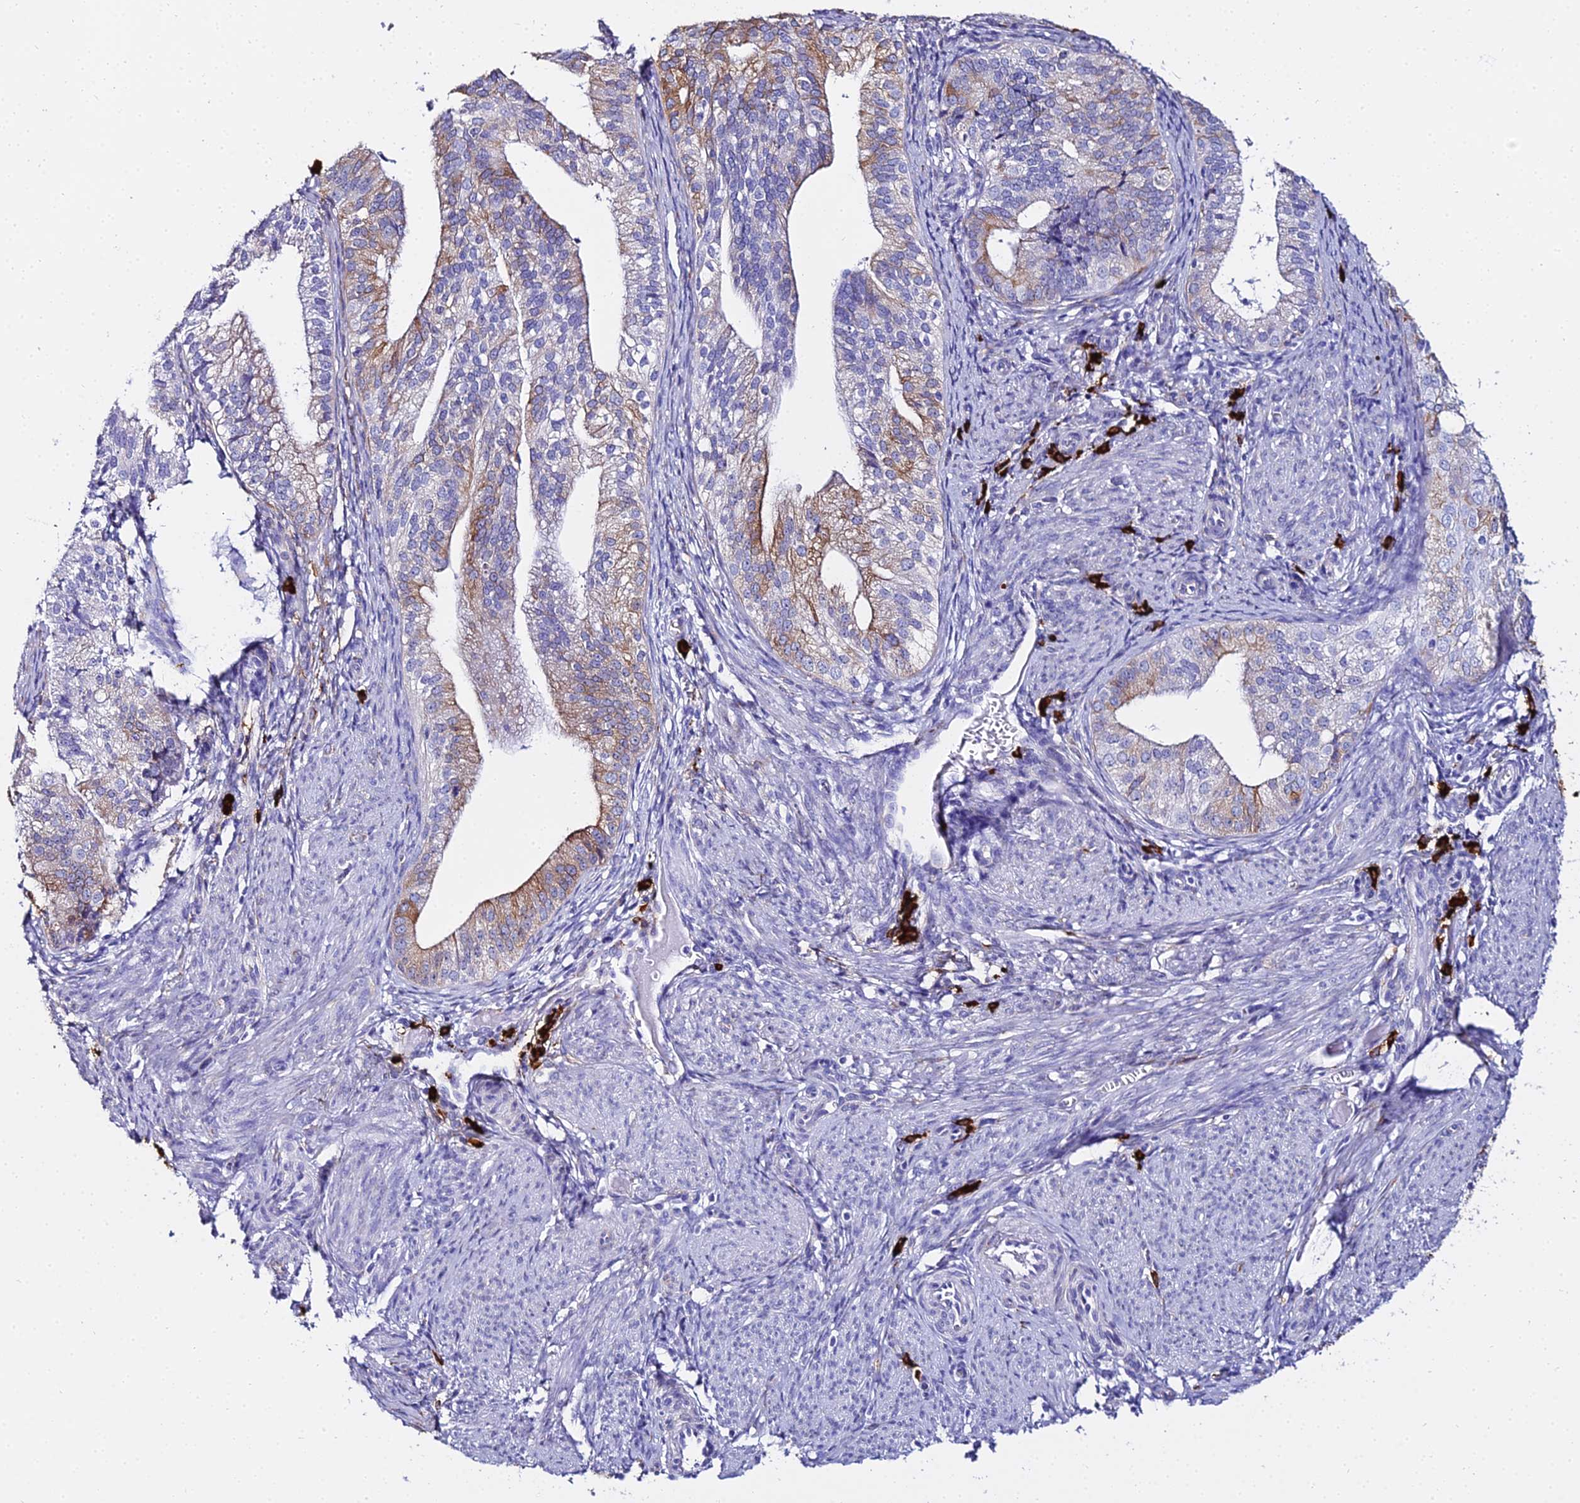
{"staining": {"intensity": "moderate", "quantity": "<25%", "location": "cytoplasmic/membranous"}, "tissue": "endometrial cancer", "cell_type": "Tumor cells", "image_type": "cancer", "snomed": [{"axis": "morphology", "description": "Adenocarcinoma, NOS"}, {"axis": "topography", "description": "Endometrium"}], "caption": "Endometrial cancer stained with immunohistochemistry (IHC) exhibits moderate cytoplasmic/membranous expression in about <25% of tumor cells. Using DAB (3,3'-diaminobenzidine) (brown) and hematoxylin (blue) stains, captured at high magnification using brightfield microscopy.", "gene": "TXNDC5", "patient": {"sex": "female", "age": 50}}